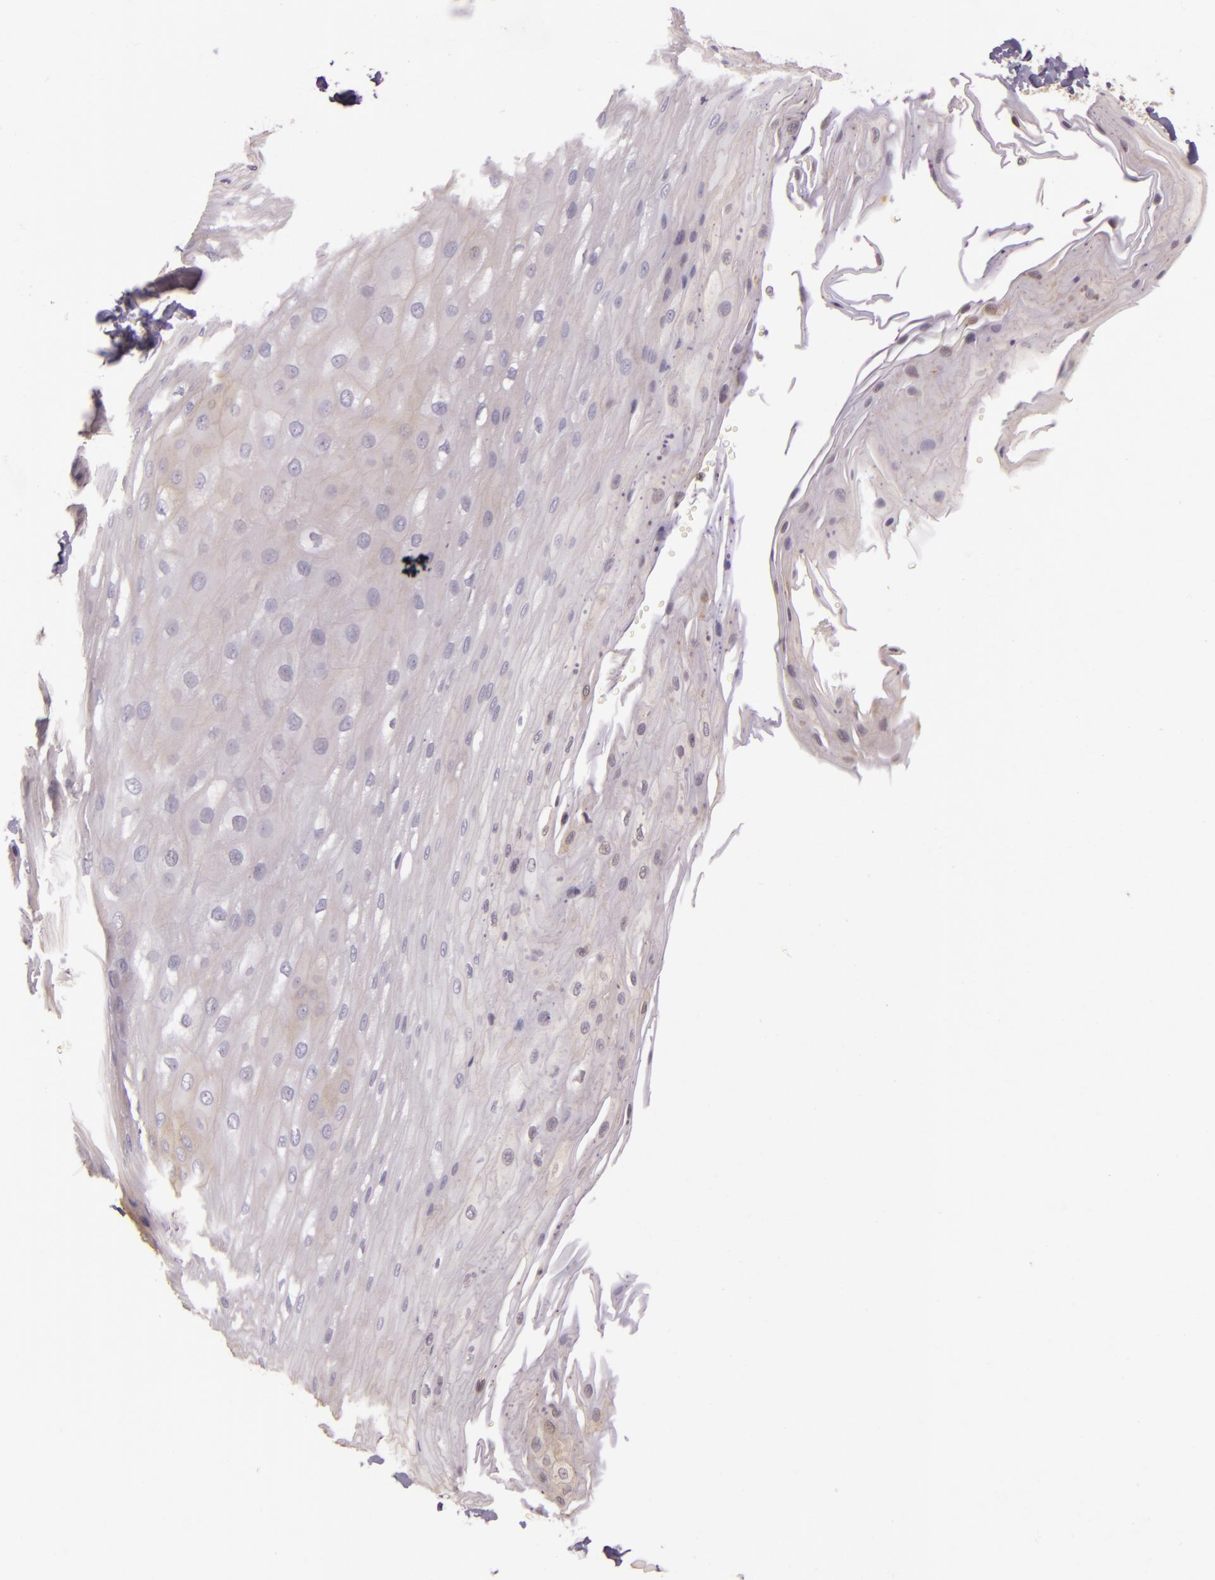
{"staining": {"intensity": "weak", "quantity": "<25%", "location": "cytoplasmic/membranous"}, "tissue": "esophagus", "cell_type": "Squamous epithelial cells", "image_type": "normal", "snomed": [{"axis": "morphology", "description": "Normal tissue, NOS"}, {"axis": "topography", "description": "Esophagus"}], "caption": "There is no significant staining in squamous epithelial cells of esophagus. The staining is performed using DAB brown chromogen with nuclei counter-stained in using hematoxylin.", "gene": "ARMH4", "patient": {"sex": "male", "age": 62}}